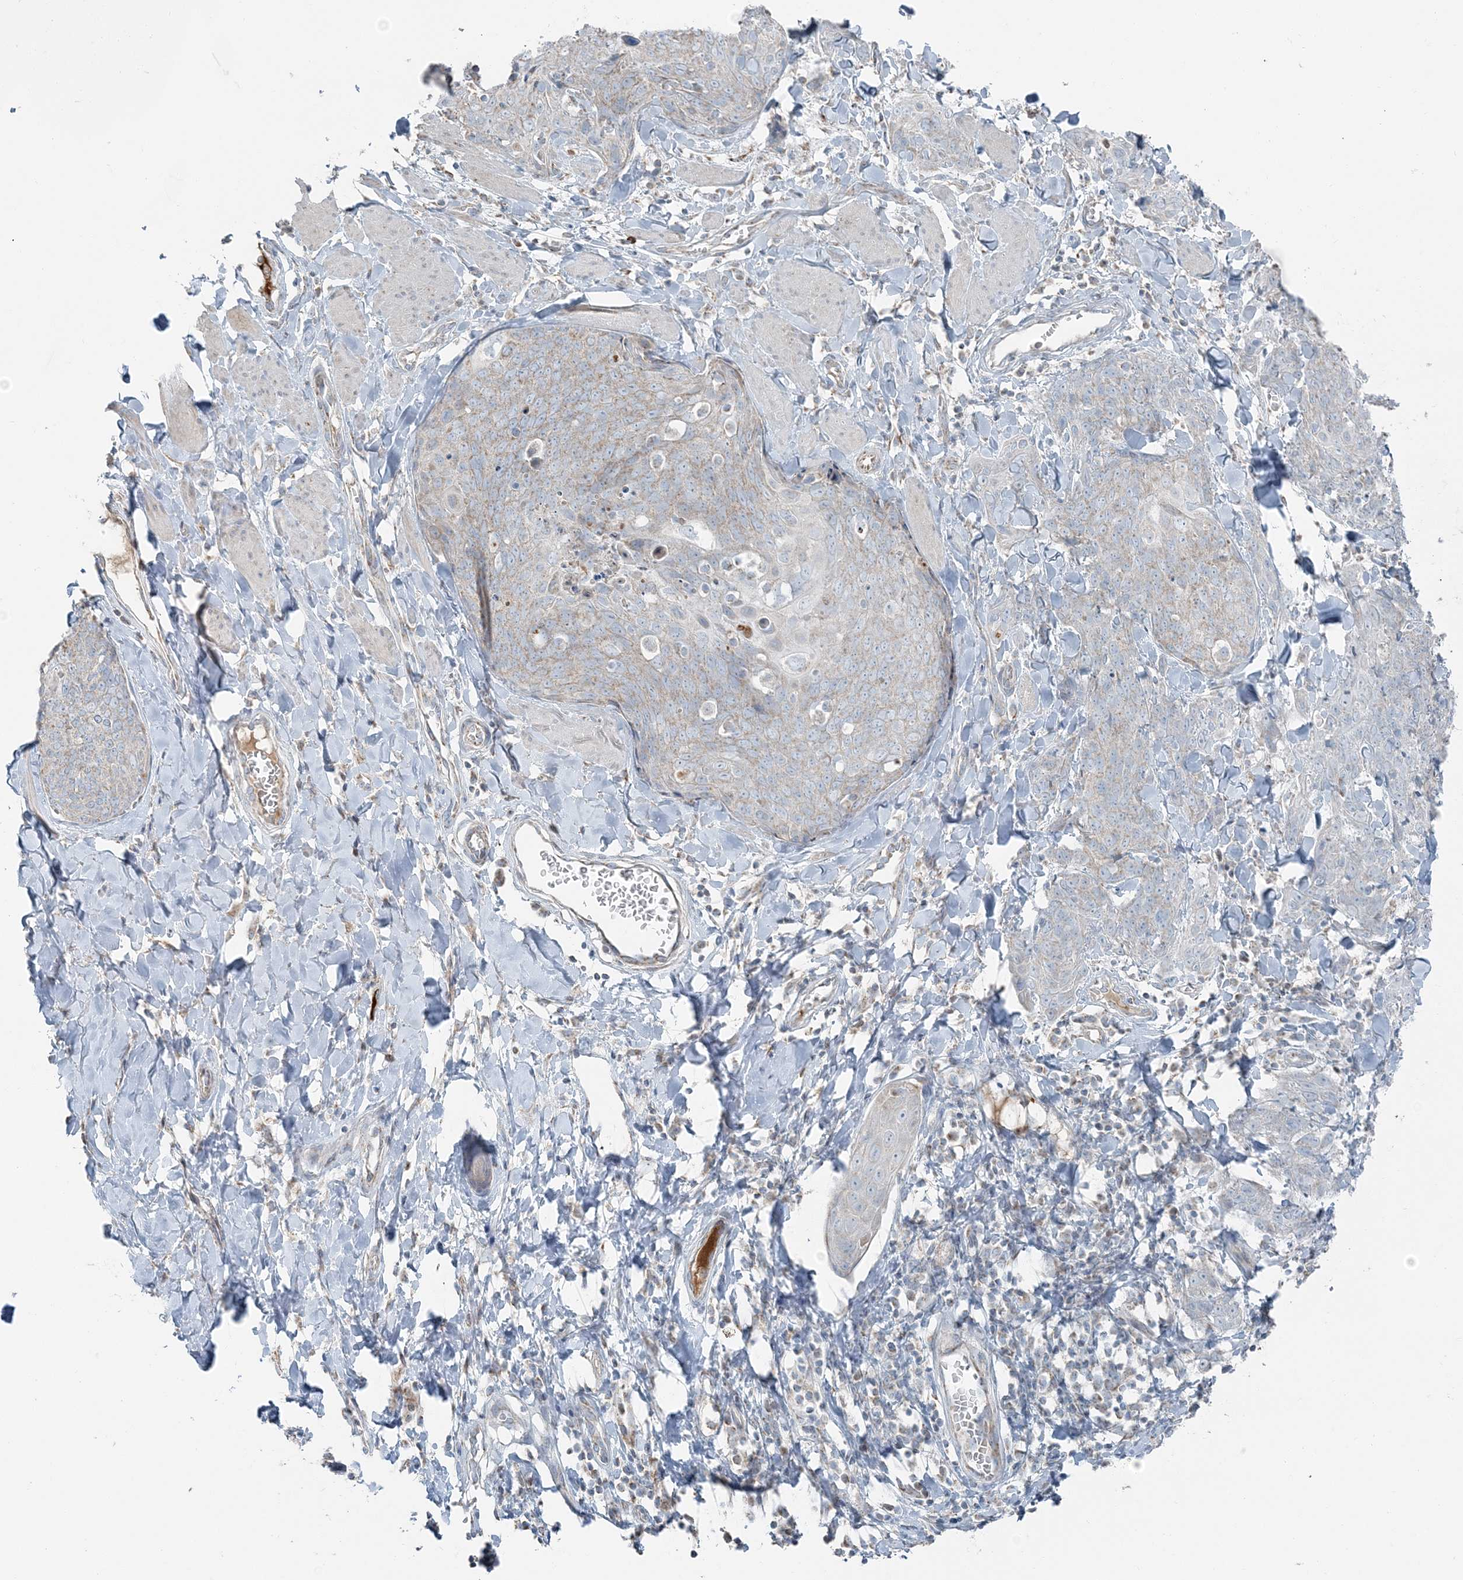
{"staining": {"intensity": "weak", "quantity": "<25%", "location": "cytoplasmic/membranous"}, "tissue": "skin cancer", "cell_type": "Tumor cells", "image_type": "cancer", "snomed": [{"axis": "morphology", "description": "Squamous cell carcinoma, NOS"}, {"axis": "topography", "description": "Skin"}, {"axis": "topography", "description": "Vulva"}], "caption": "Histopathology image shows no significant protein staining in tumor cells of skin cancer (squamous cell carcinoma).", "gene": "SLC22A16", "patient": {"sex": "female", "age": 85}}